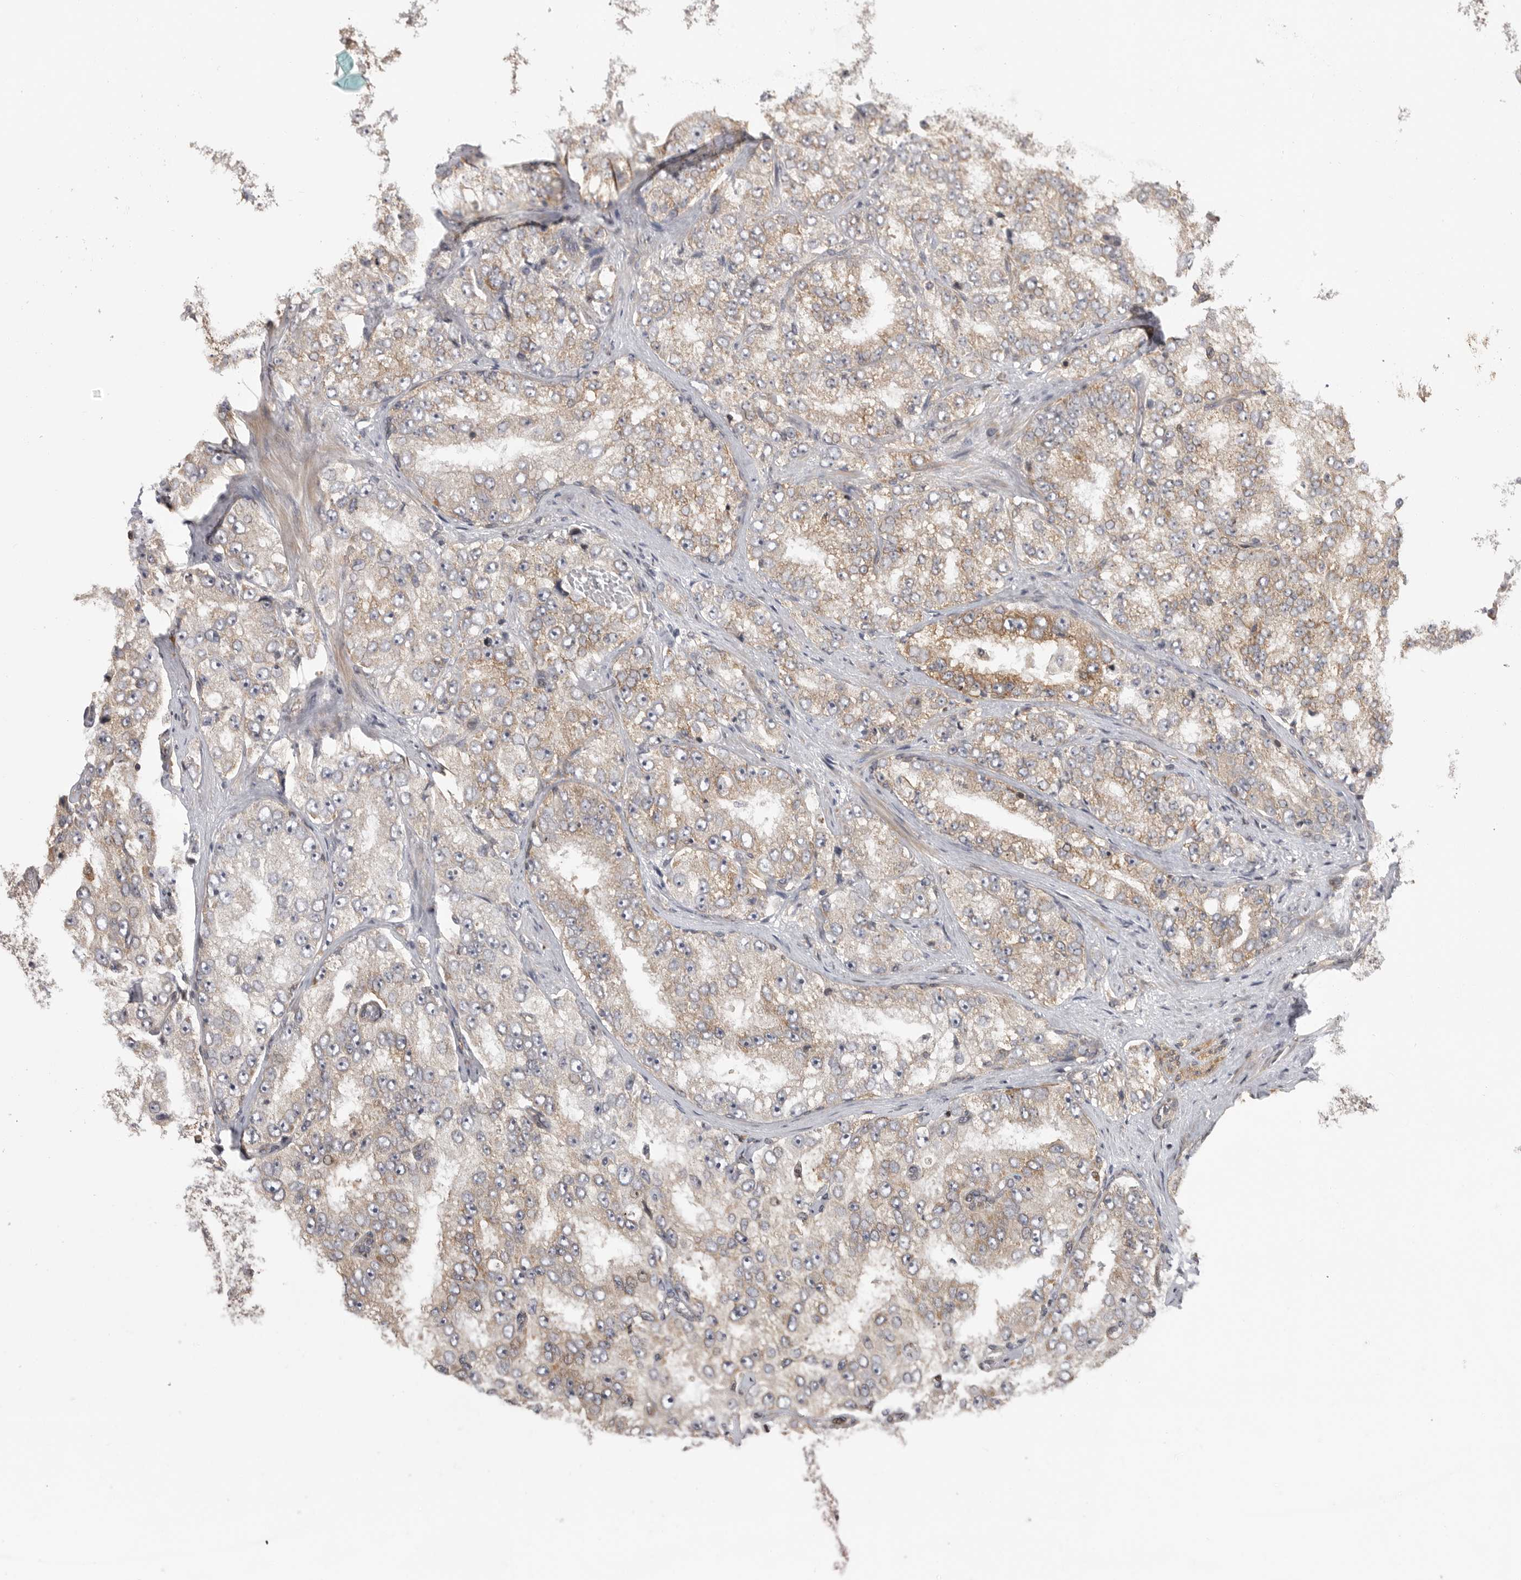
{"staining": {"intensity": "weak", "quantity": ">75%", "location": "cytoplasmic/membranous"}, "tissue": "prostate cancer", "cell_type": "Tumor cells", "image_type": "cancer", "snomed": [{"axis": "morphology", "description": "Adenocarcinoma, High grade"}, {"axis": "topography", "description": "Prostate"}], "caption": "High-power microscopy captured an IHC image of high-grade adenocarcinoma (prostate), revealing weak cytoplasmic/membranous expression in approximately >75% of tumor cells.", "gene": "OXR1", "patient": {"sex": "male", "age": 58}}